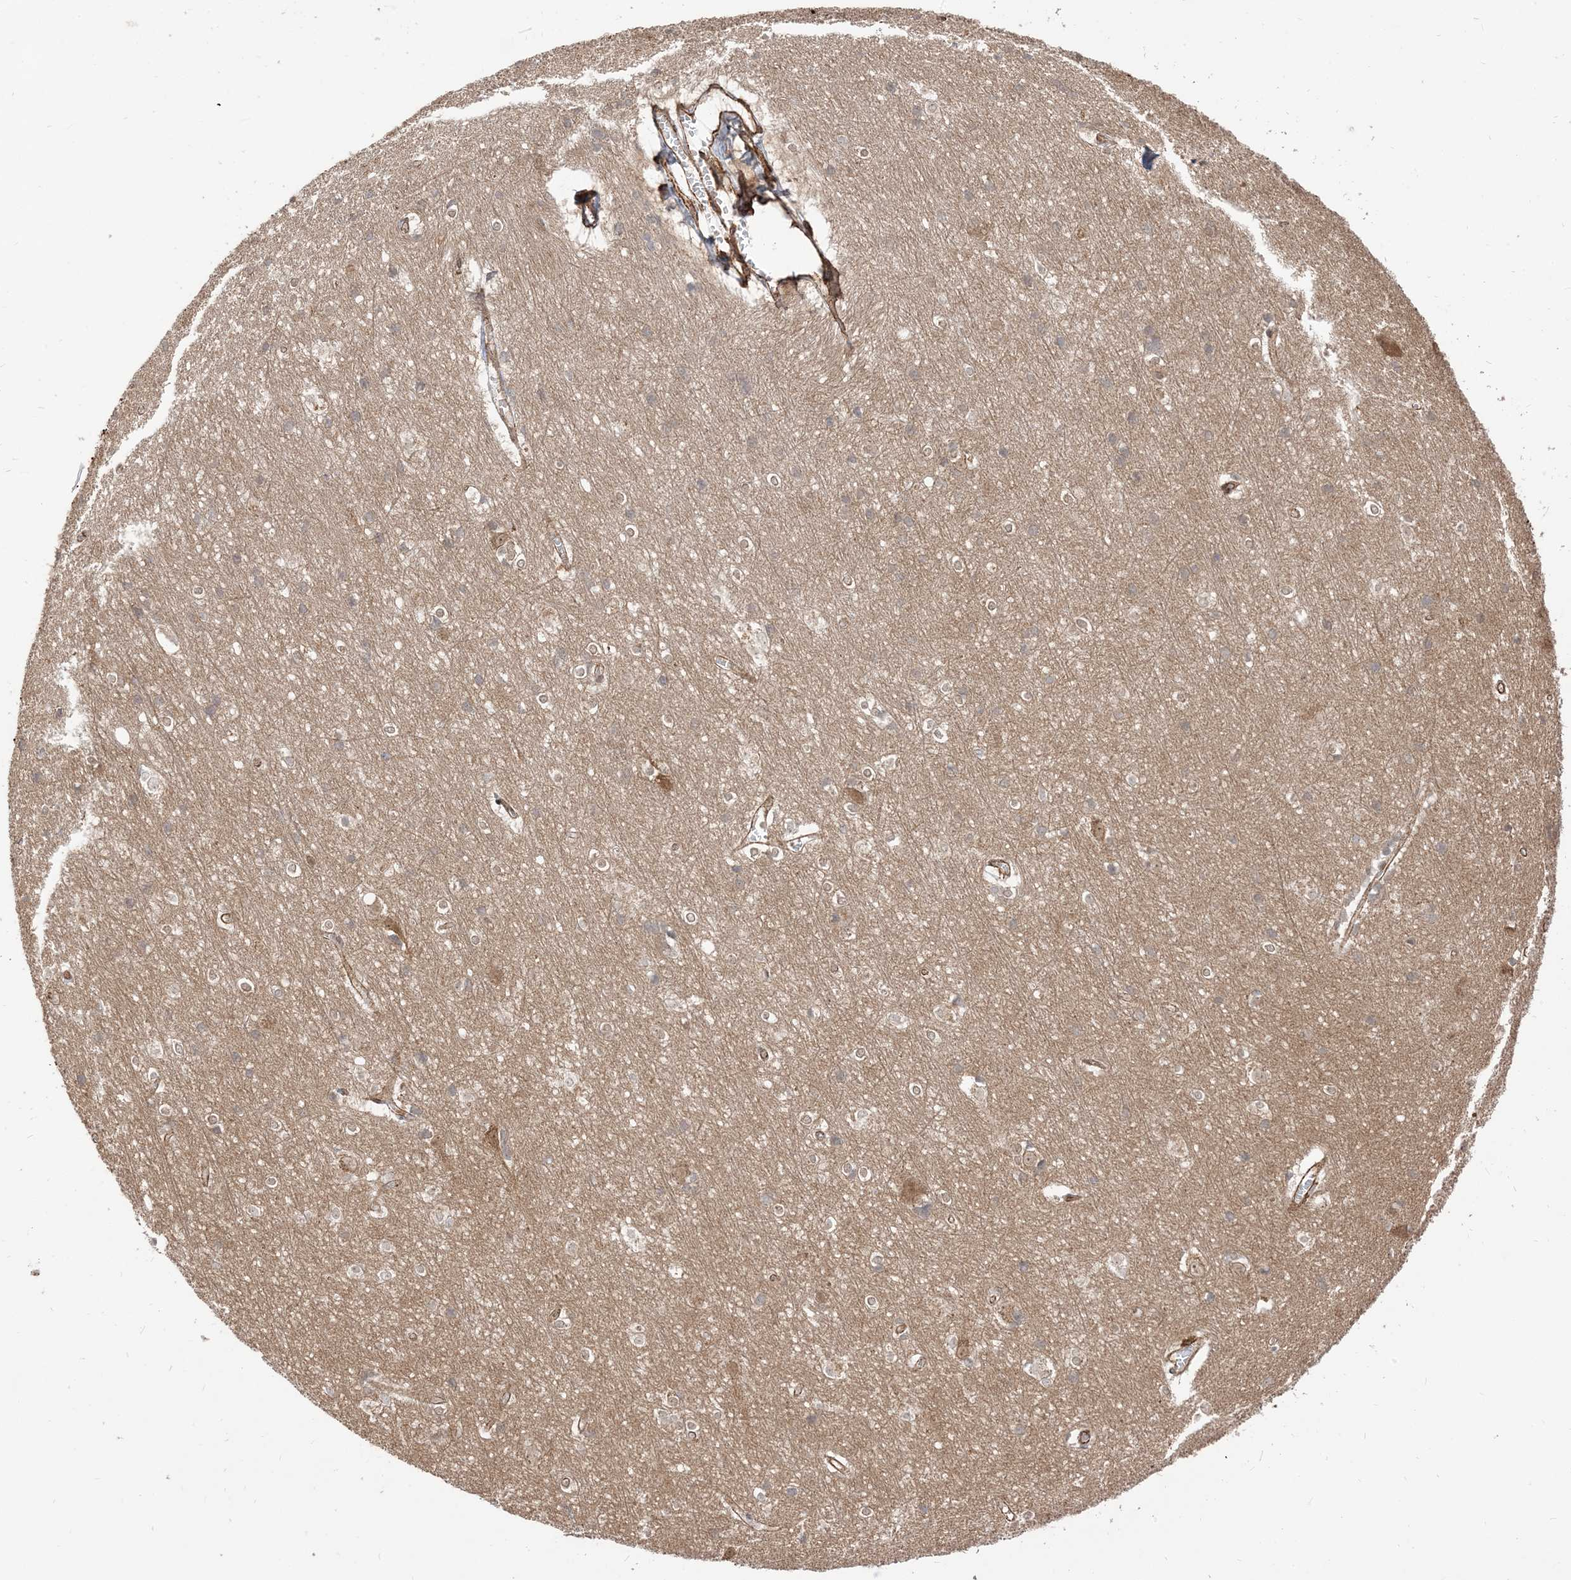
{"staining": {"intensity": "moderate", "quantity": ">75%", "location": "cytoplasmic/membranous"}, "tissue": "cerebral cortex", "cell_type": "Endothelial cells", "image_type": "normal", "snomed": [{"axis": "morphology", "description": "Normal tissue, NOS"}, {"axis": "topography", "description": "Cerebral cortex"}], "caption": "Immunohistochemical staining of unremarkable human cerebral cortex exhibits medium levels of moderate cytoplasmic/membranous expression in approximately >75% of endothelial cells. (brown staining indicates protein expression, while blue staining denotes nuclei).", "gene": "TBCC", "patient": {"sex": "male", "age": 54}}